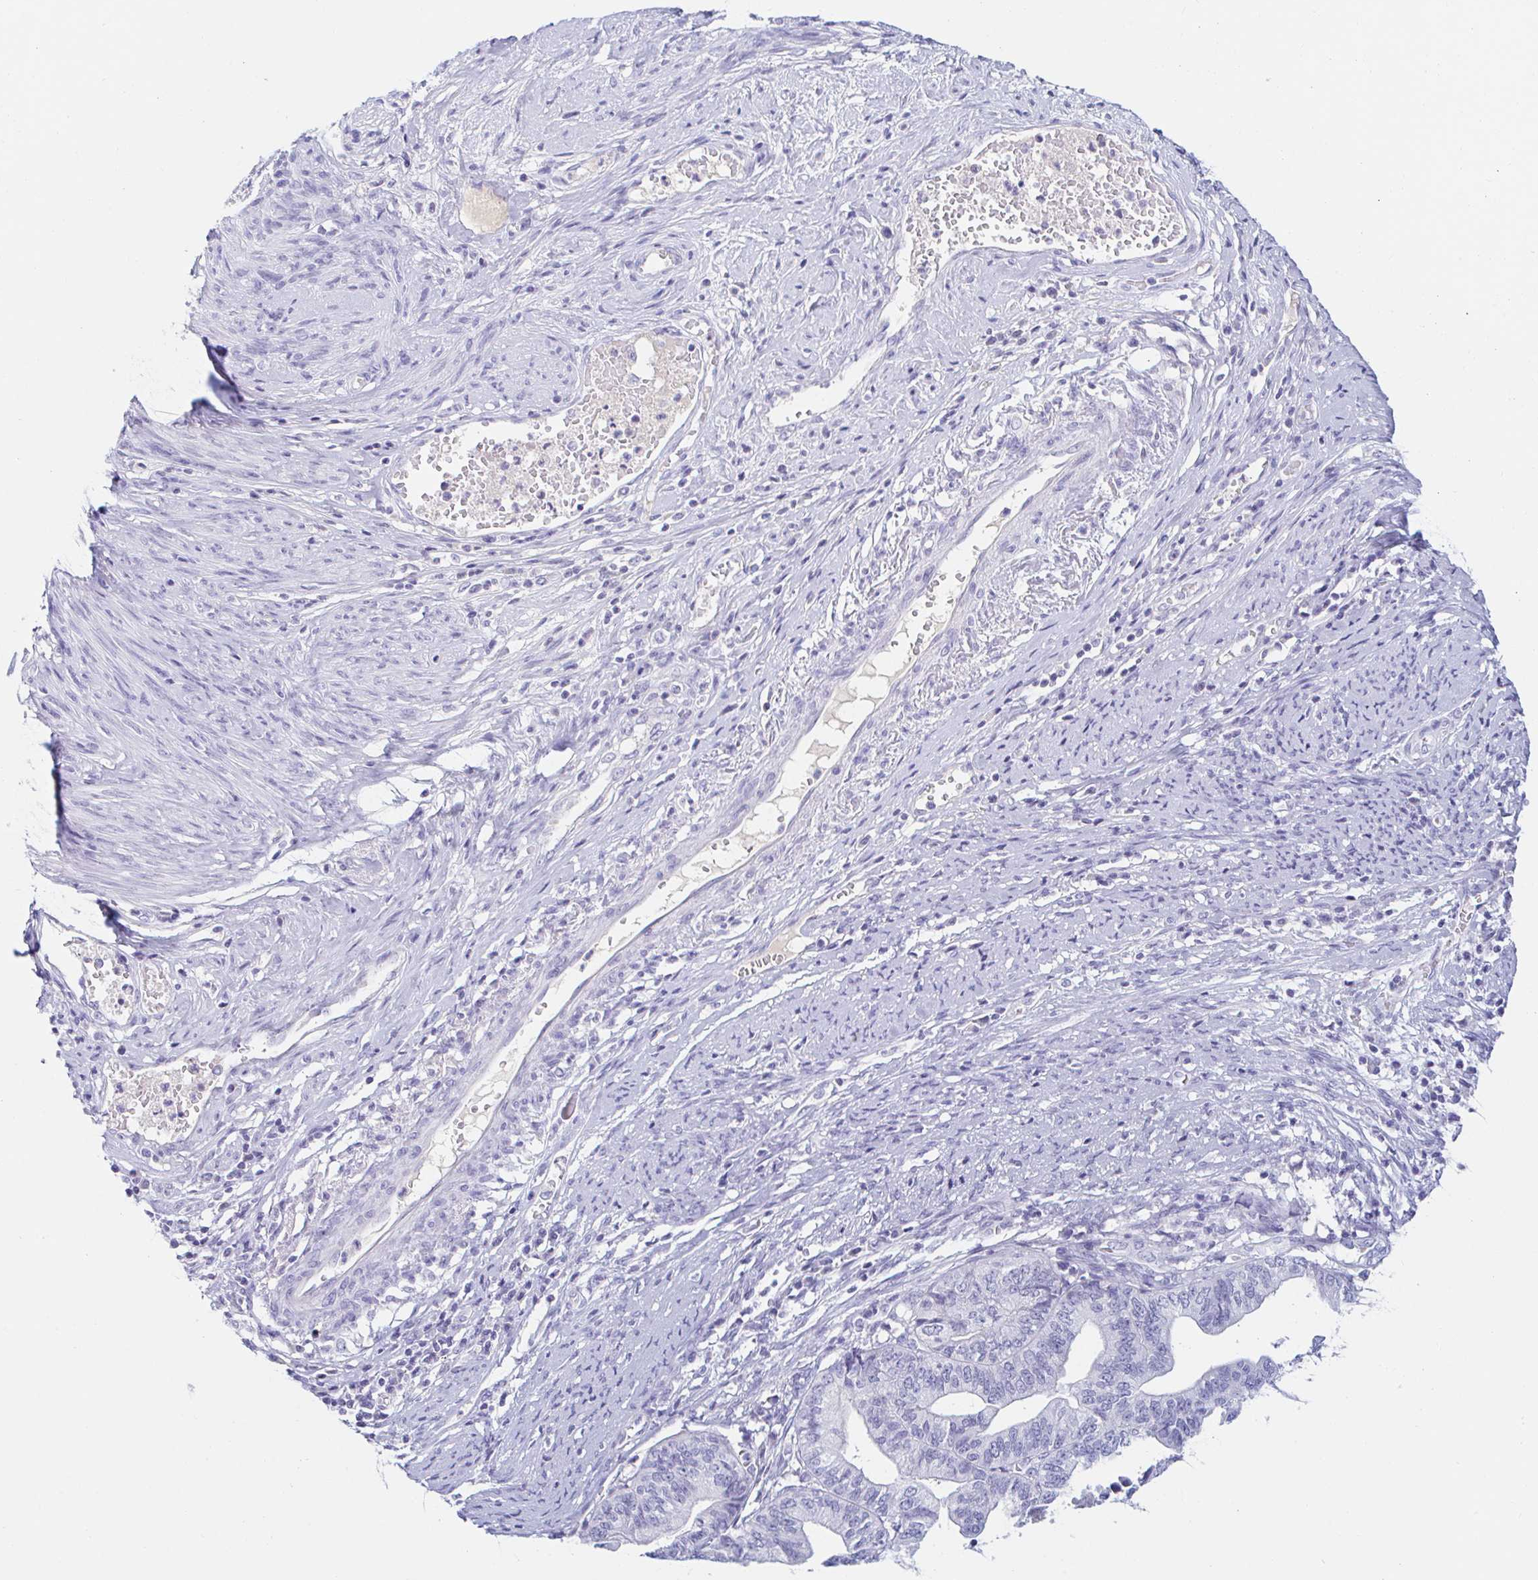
{"staining": {"intensity": "negative", "quantity": "none", "location": "none"}, "tissue": "endometrial cancer", "cell_type": "Tumor cells", "image_type": "cancer", "snomed": [{"axis": "morphology", "description": "Adenocarcinoma, NOS"}, {"axis": "topography", "description": "Endometrium"}], "caption": "High power microscopy histopathology image of an immunohistochemistry (IHC) micrograph of endometrial adenocarcinoma, revealing no significant staining in tumor cells.", "gene": "TEX44", "patient": {"sex": "female", "age": 65}}